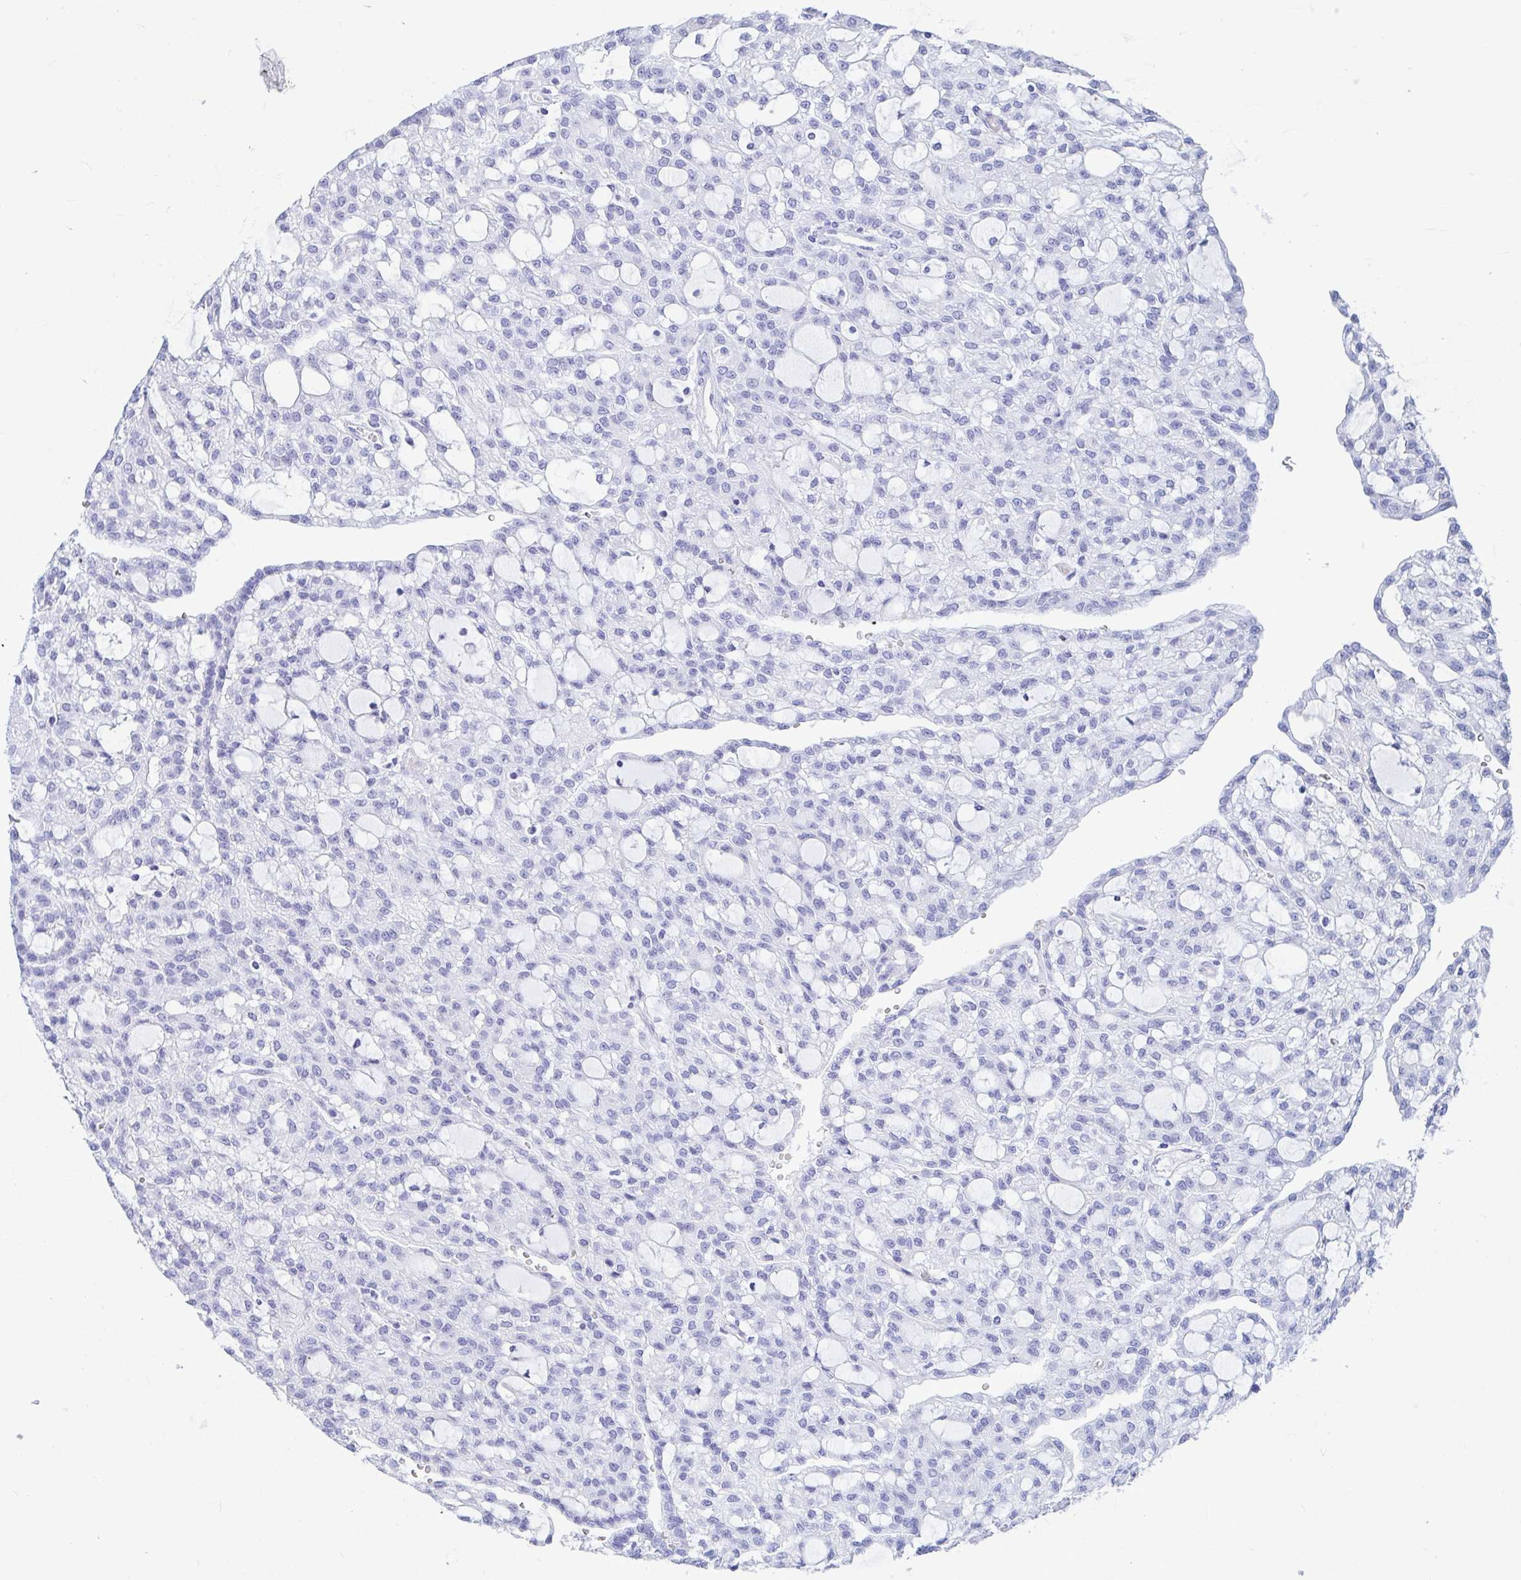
{"staining": {"intensity": "negative", "quantity": "none", "location": "none"}, "tissue": "renal cancer", "cell_type": "Tumor cells", "image_type": "cancer", "snomed": [{"axis": "morphology", "description": "Adenocarcinoma, NOS"}, {"axis": "topography", "description": "Kidney"}], "caption": "Immunohistochemistry photomicrograph of neoplastic tissue: human renal cancer stained with DAB exhibits no significant protein staining in tumor cells. (Stains: DAB IHC with hematoxylin counter stain, Microscopy: brightfield microscopy at high magnification).", "gene": "OR5J2", "patient": {"sex": "male", "age": 63}}